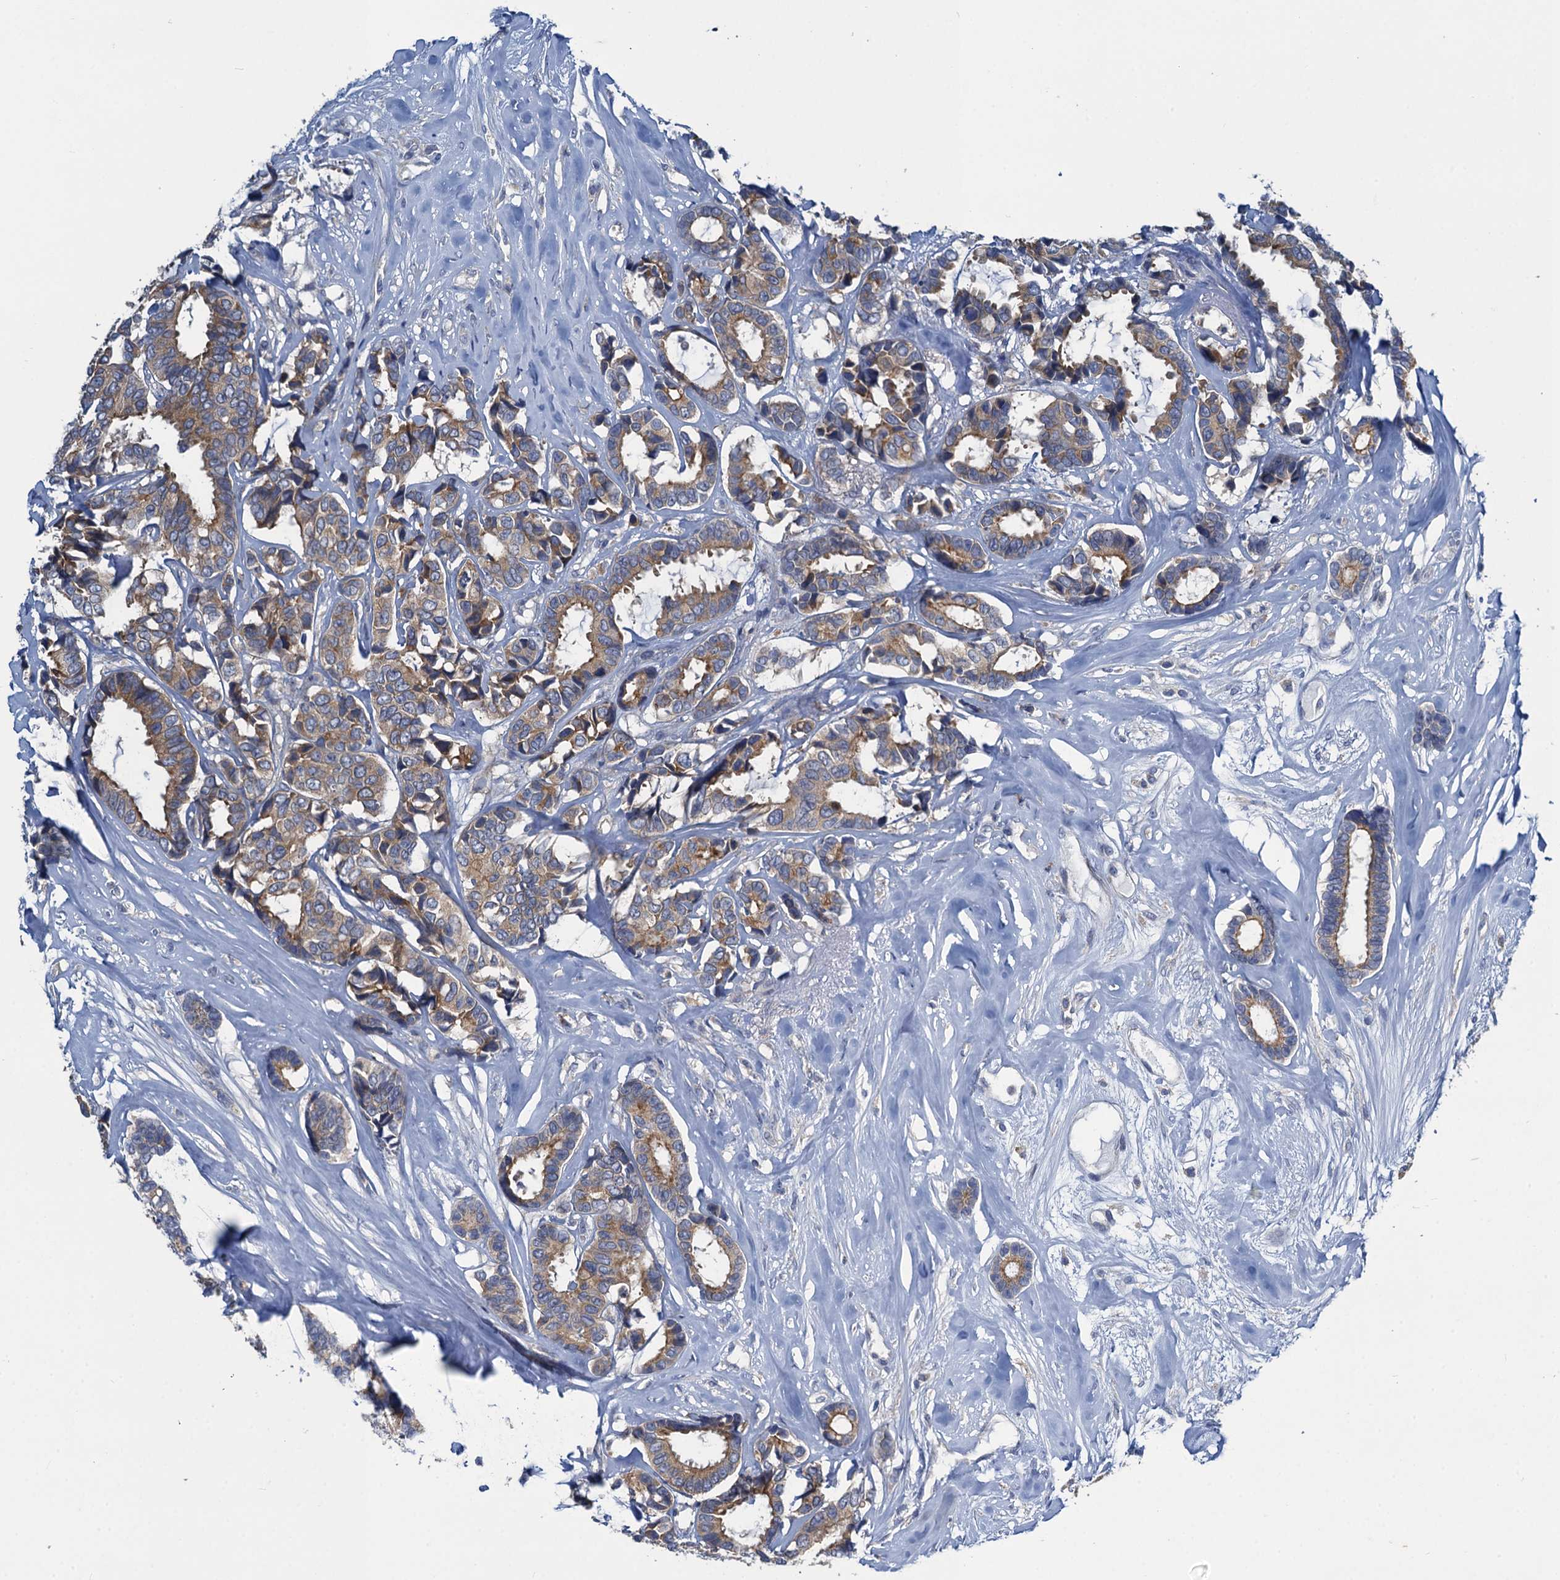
{"staining": {"intensity": "moderate", "quantity": ">75%", "location": "cytoplasmic/membranous"}, "tissue": "breast cancer", "cell_type": "Tumor cells", "image_type": "cancer", "snomed": [{"axis": "morphology", "description": "Duct carcinoma"}, {"axis": "topography", "description": "Breast"}], "caption": "Immunohistochemical staining of breast infiltrating ductal carcinoma shows medium levels of moderate cytoplasmic/membranous expression in approximately >75% of tumor cells.", "gene": "SNAP29", "patient": {"sex": "female", "age": 87}}